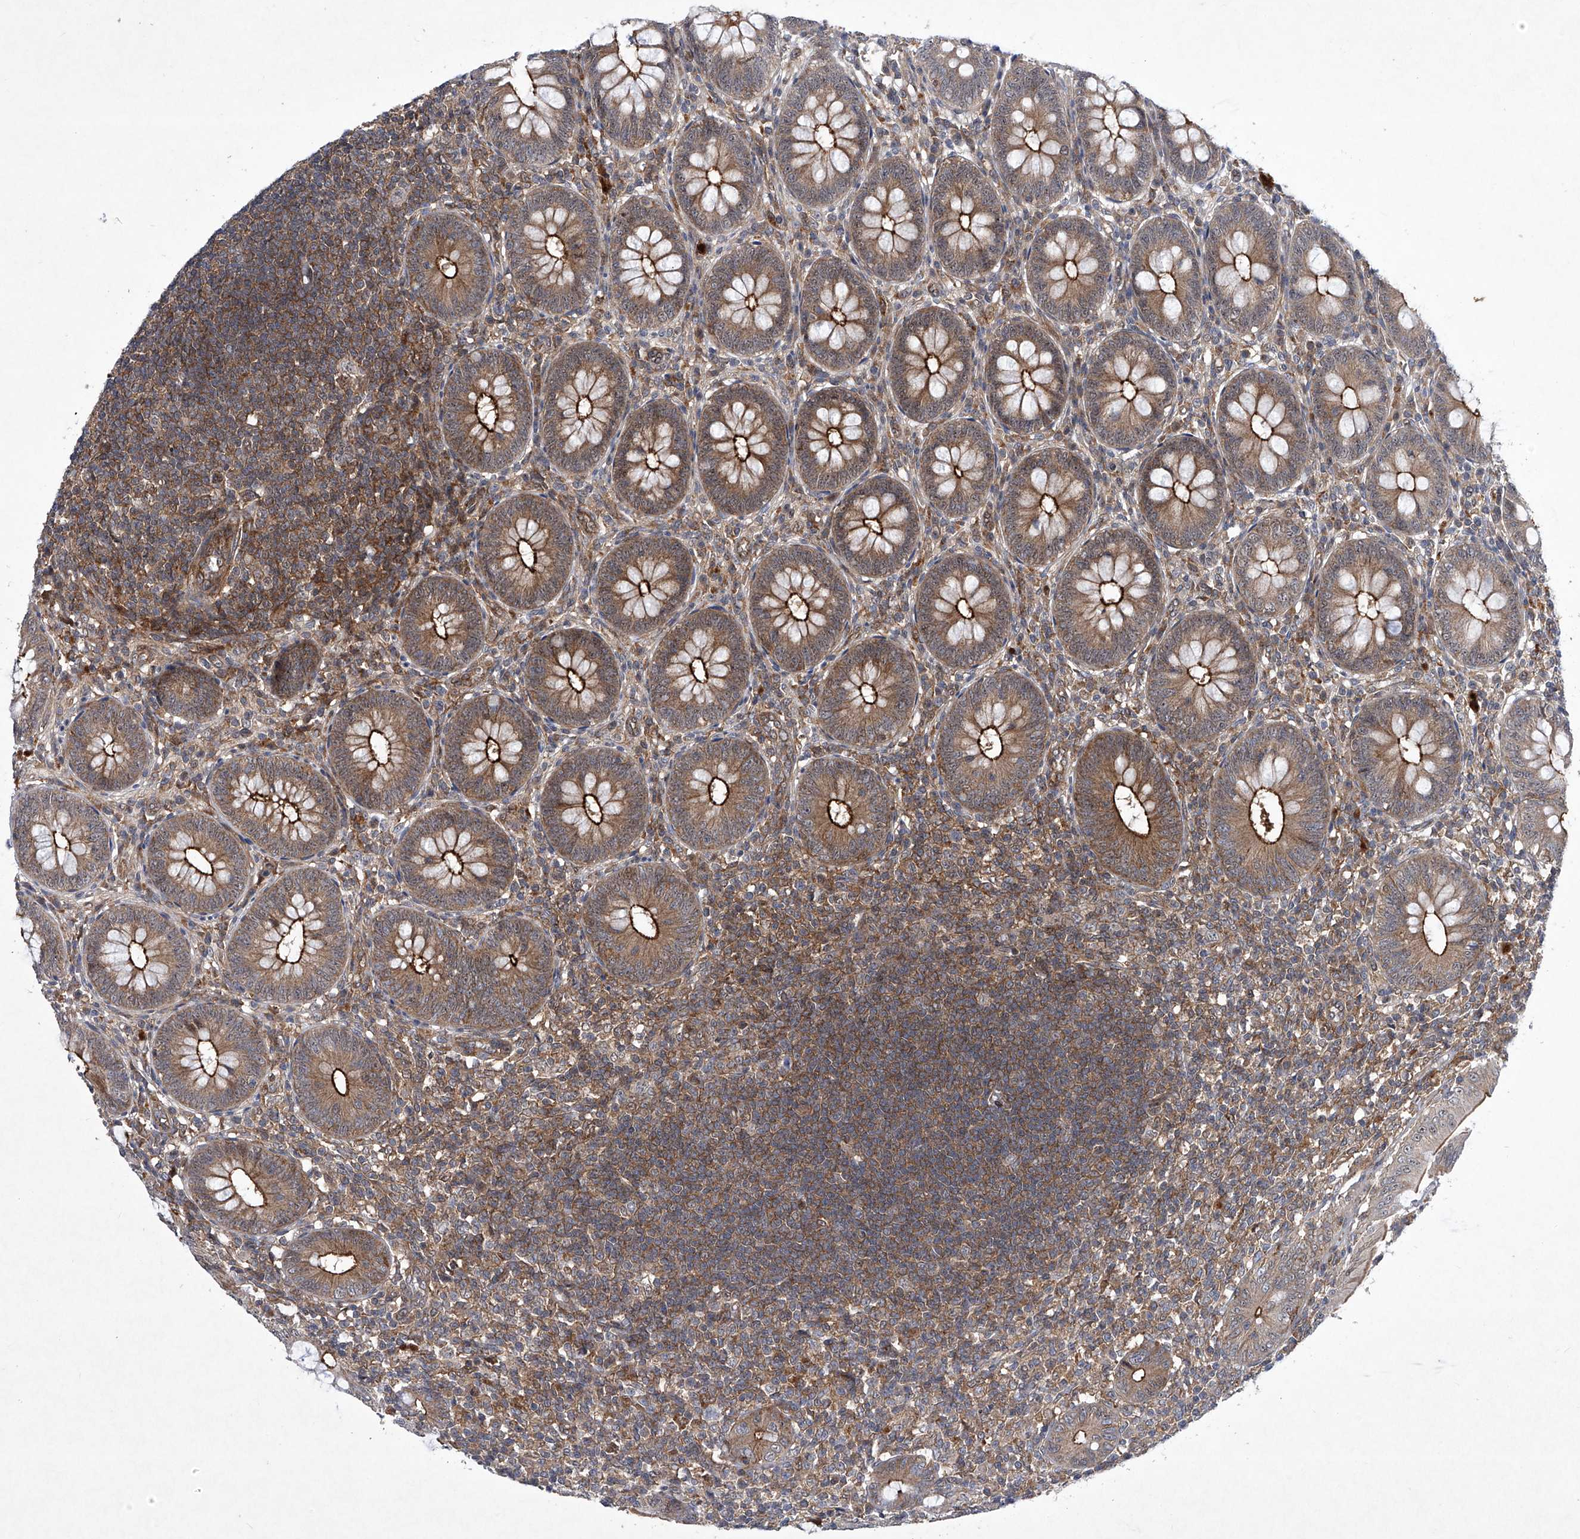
{"staining": {"intensity": "moderate", "quantity": ">75%", "location": "cytoplasmic/membranous"}, "tissue": "appendix", "cell_type": "Glandular cells", "image_type": "normal", "snomed": [{"axis": "morphology", "description": "Normal tissue, NOS"}, {"axis": "topography", "description": "Appendix"}], "caption": "DAB (3,3'-diaminobenzidine) immunohistochemical staining of normal appendix displays moderate cytoplasmic/membranous protein positivity in approximately >75% of glandular cells. (DAB IHC, brown staining for protein, blue staining for nuclei).", "gene": "CISH", "patient": {"sex": "male", "age": 14}}